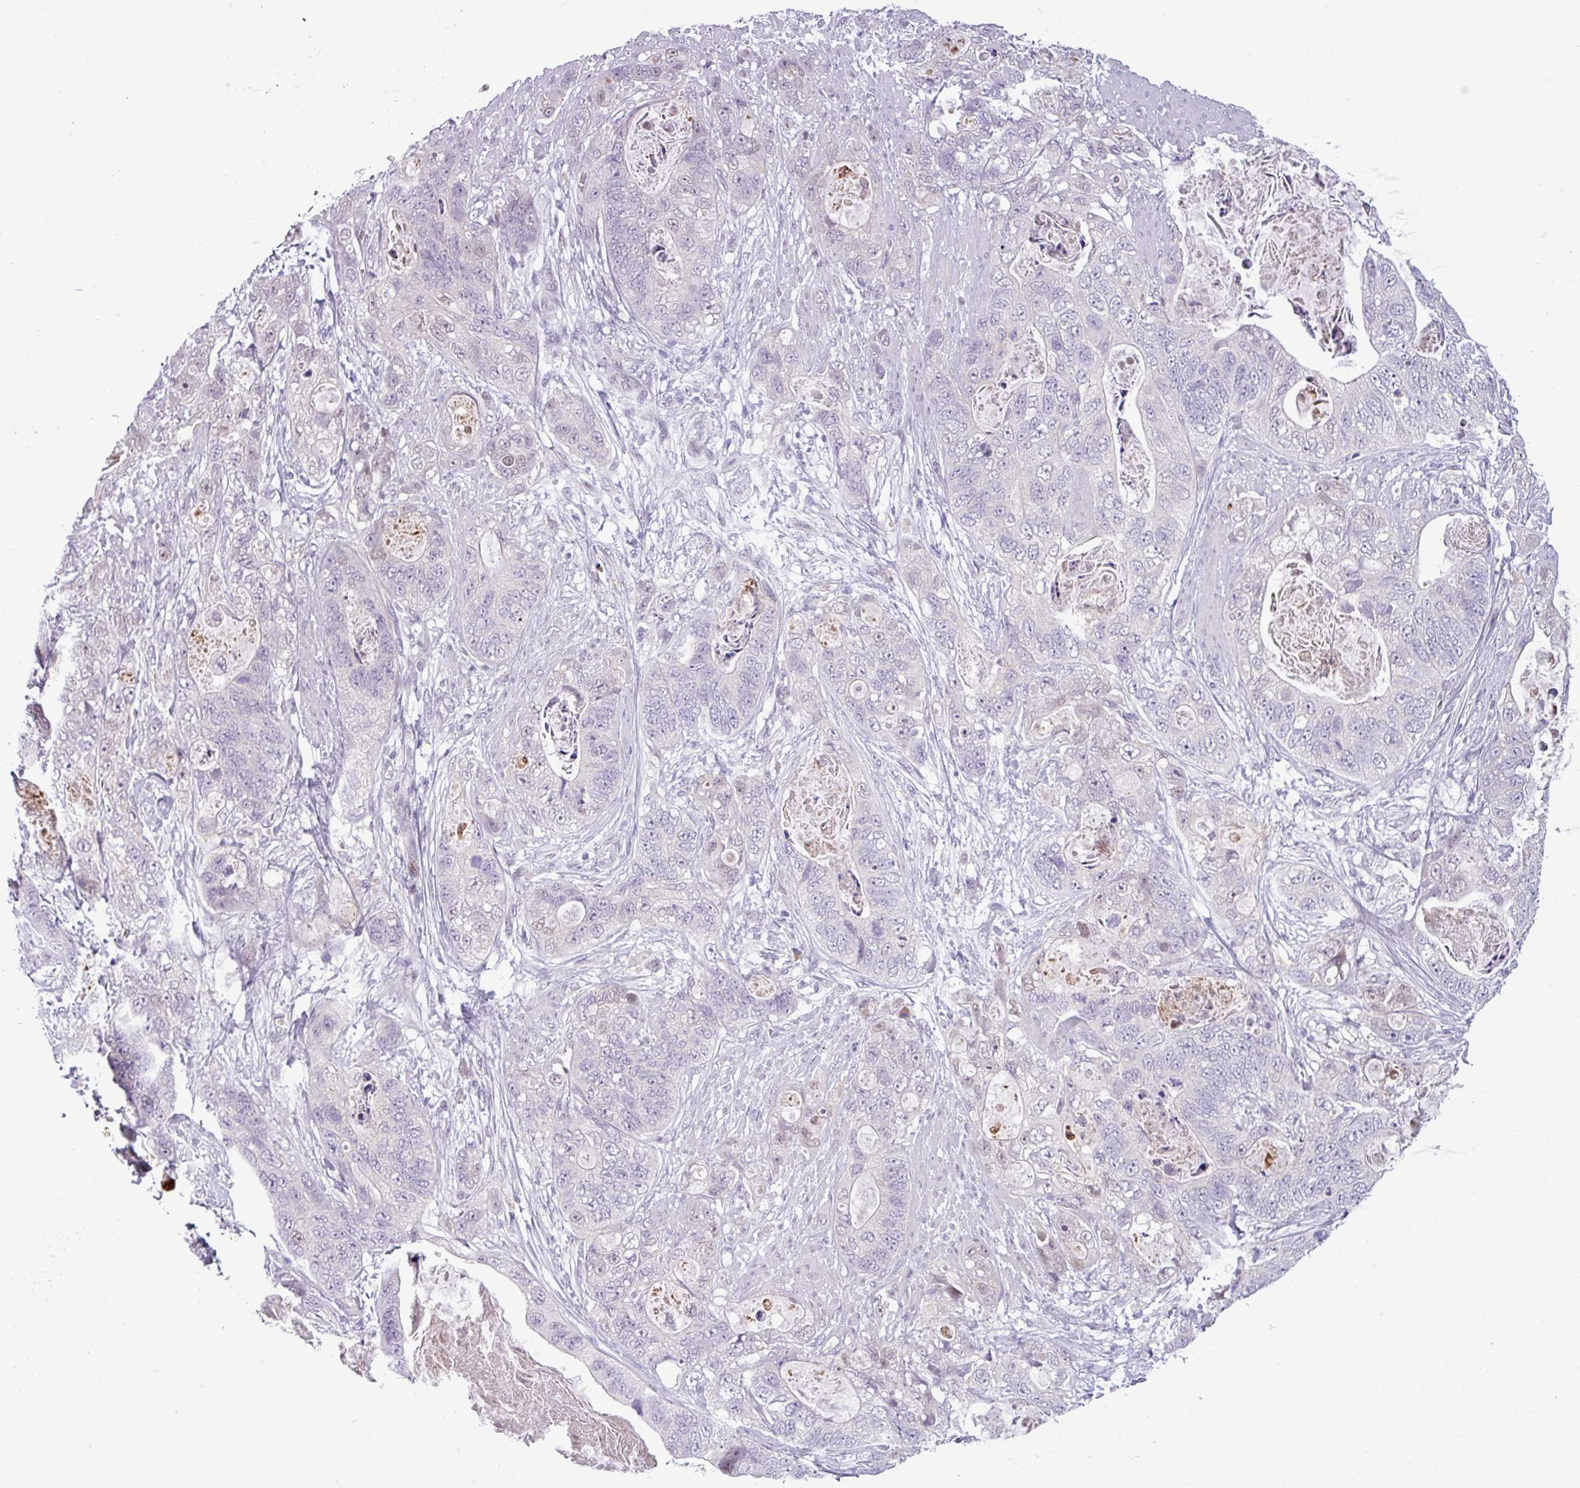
{"staining": {"intensity": "negative", "quantity": "none", "location": "none"}, "tissue": "stomach cancer", "cell_type": "Tumor cells", "image_type": "cancer", "snomed": [{"axis": "morphology", "description": "Adenocarcinoma, NOS"}, {"axis": "topography", "description": "Stomach"}], "caption": "Tumor cells show no significant protein expression in adenocarcinoma (stomach).", "gene": "SLC66A2", "patient": {"sex": "female", "age": 89}}